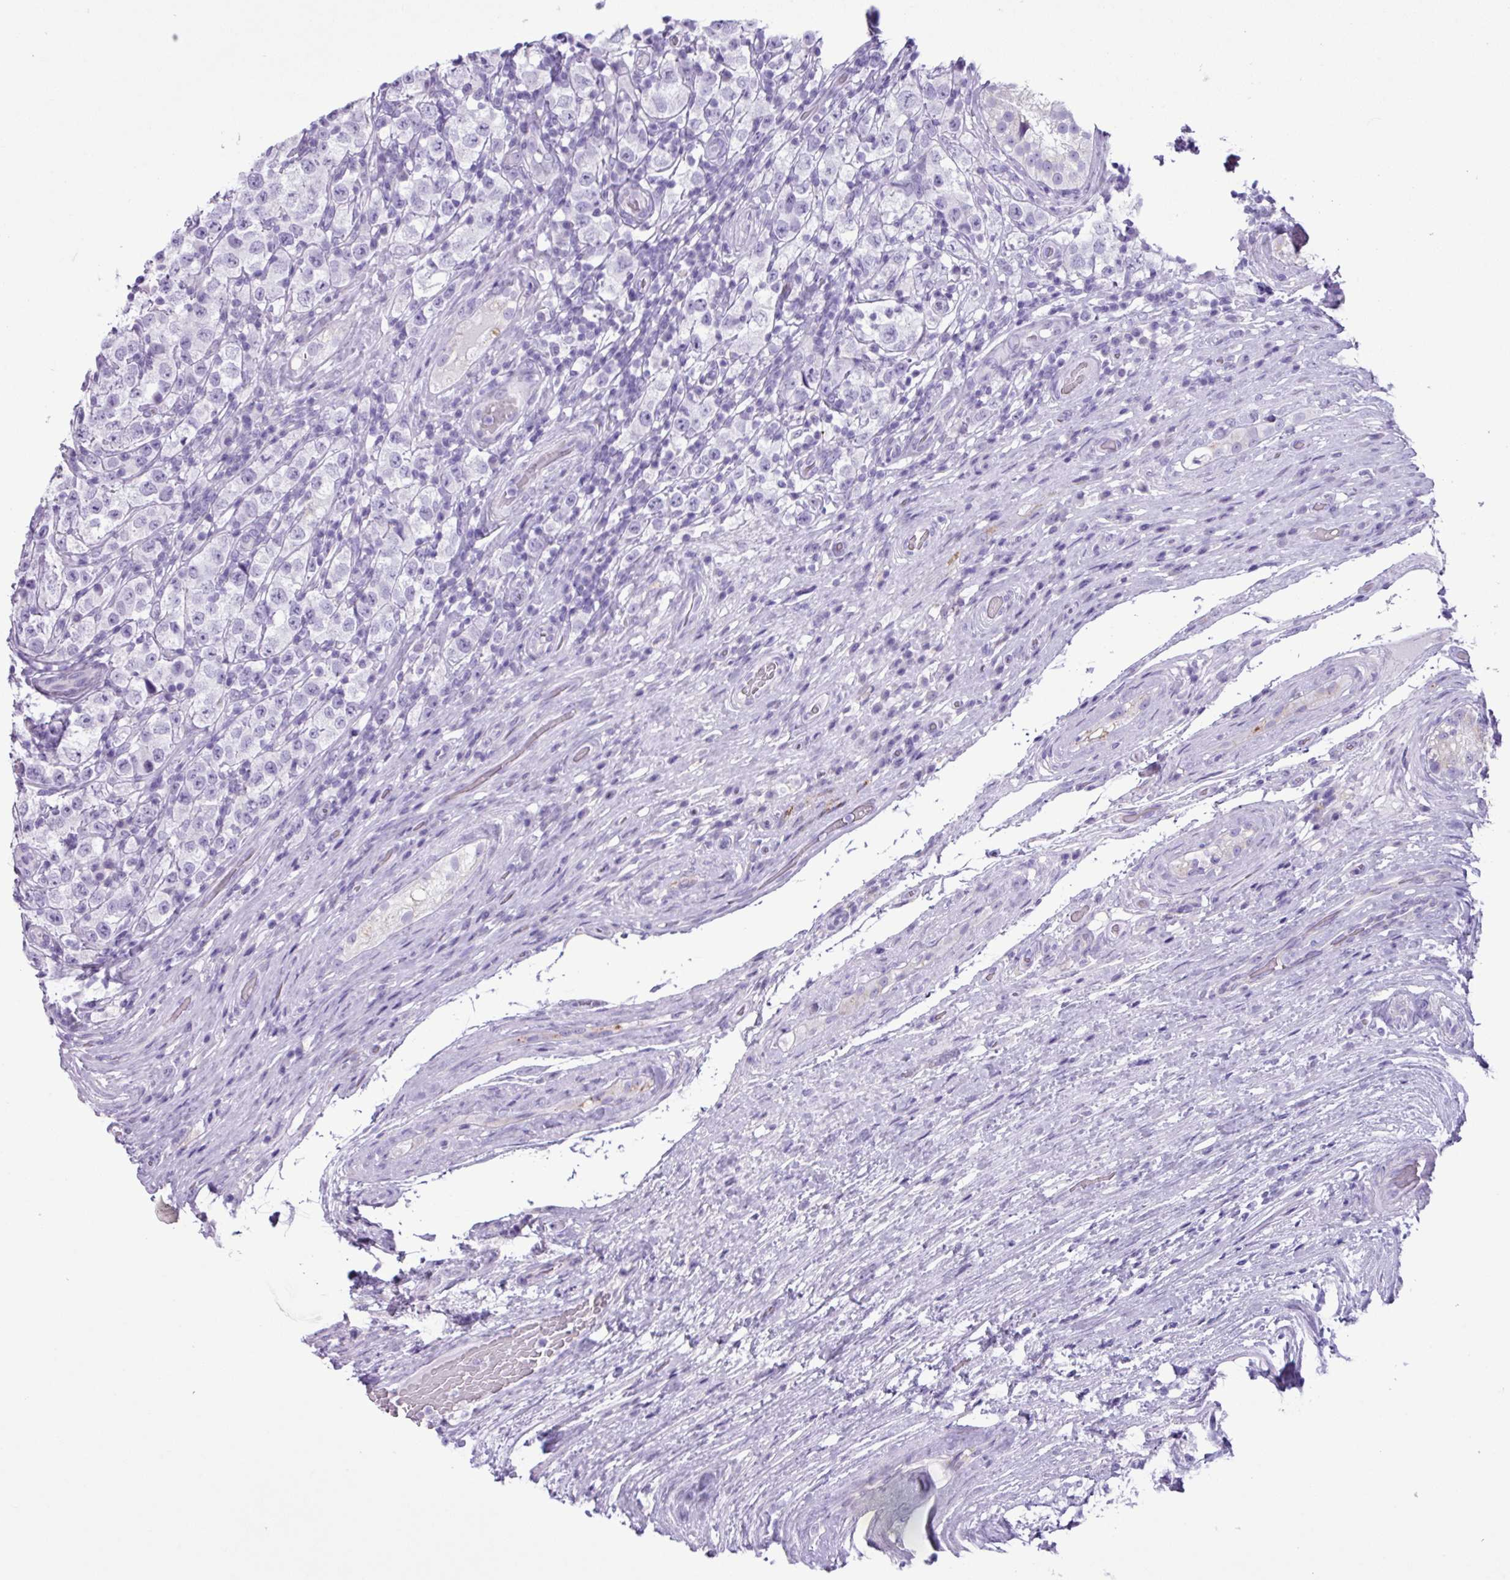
{"staining": {"intensity": "negative", "quantity": "none", "location": "none"}, "tissue": "testis cancer", "cell_type": "Tumor cells", "image_type": "cancer", "snomed": [{"axis": "morphology", "description": "Seminoma, NOS"}, {"axis": "morphology", "description": "Carcinoma, Embryonal, NOS"}, {"axis": "topography", "description": "Testis"}], "caption": "Tumor cells are negative for protein expression in human testis cancer.", "gene": "AGO3", "patient": {"sex": "male", "age": 41}}